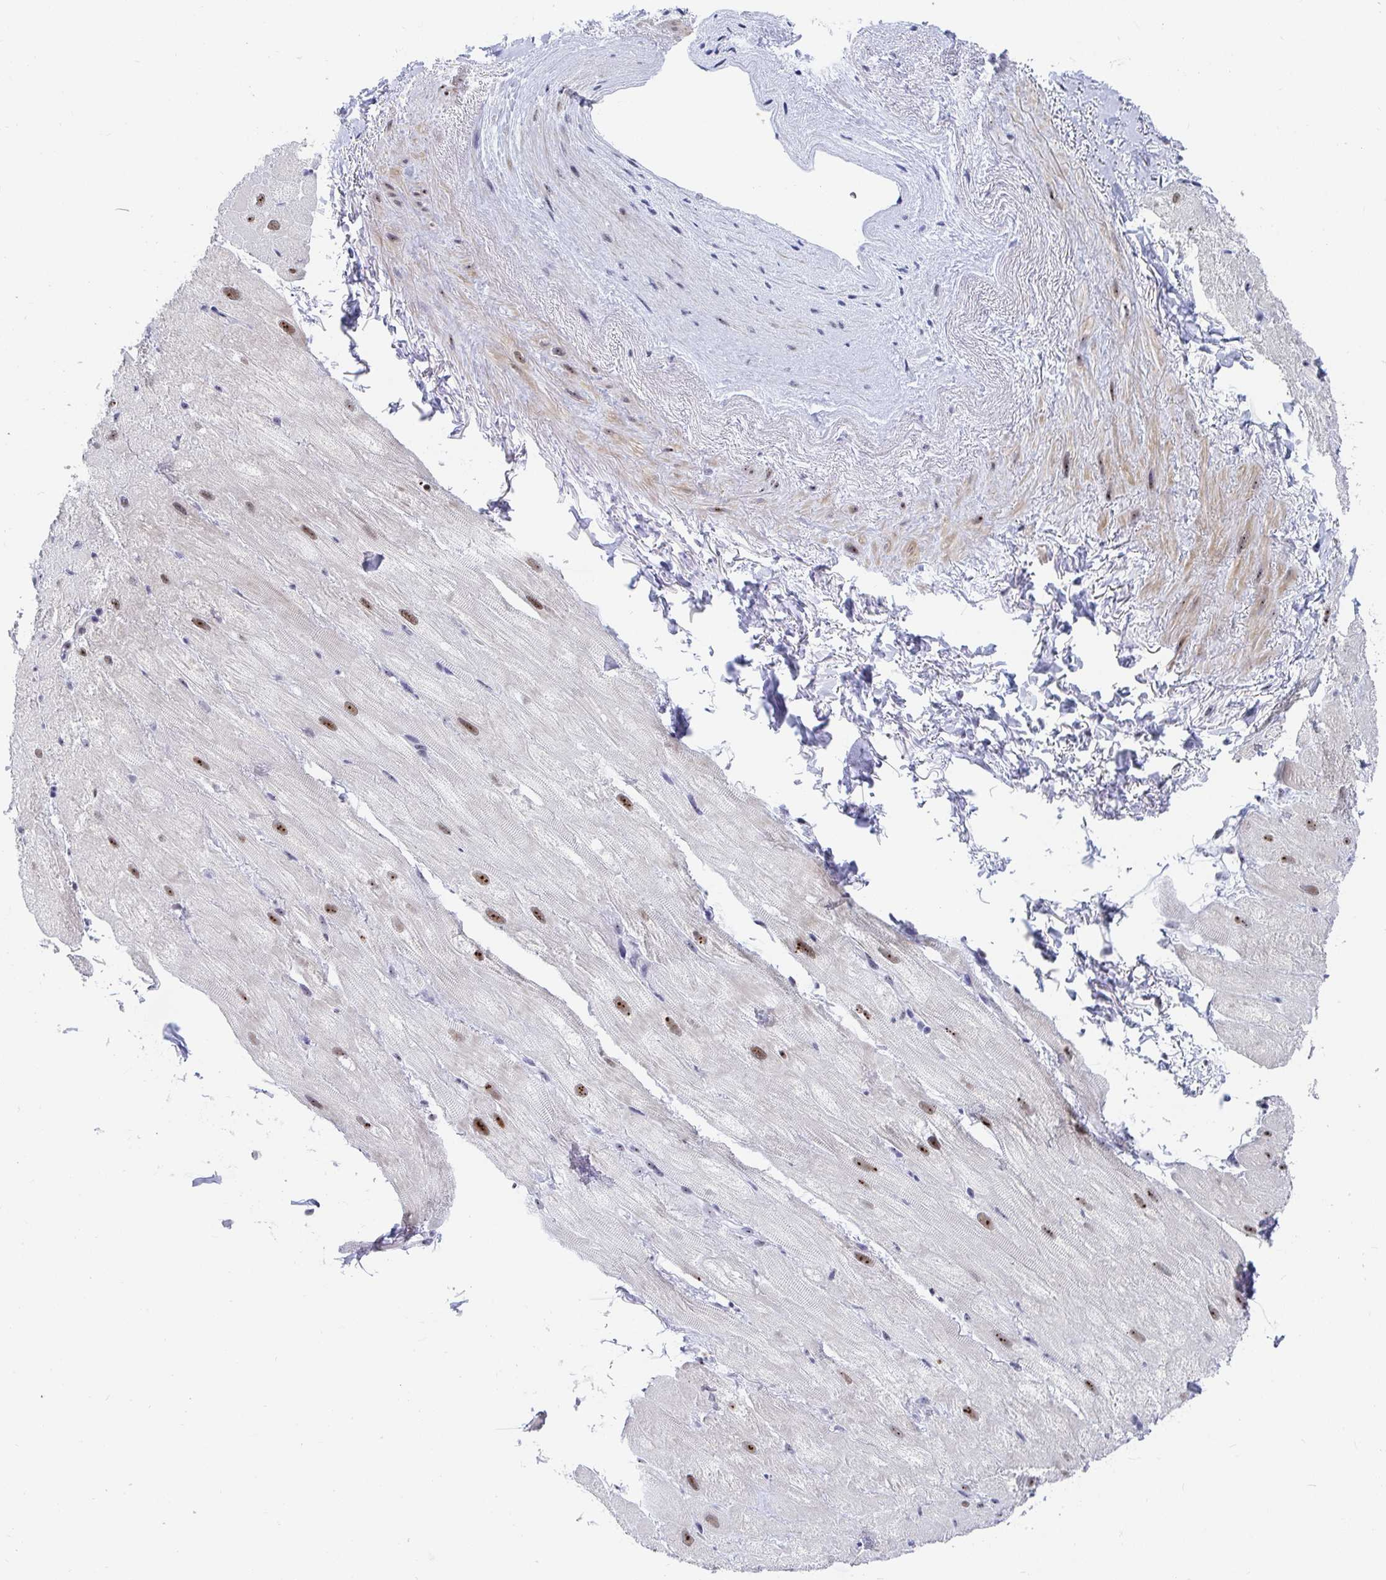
{"staining": {"intensity": "moderate", "quantity": "25%-75%", "location": "nuclear"}, "tissue": "heart muscle", "cell_type": "Cardiomyocytes", "image_type": "normal", "snomed": [{"axis": "morphology", "description": "Normal tissue, NOS"}, {"axis": "topography", "description": "Heart"}], "caption": "Brown immunohistochemical staining in unremarkable human heart muscle displays moderate nuclear staining in approximately 25%-75% of cardiomyocytes.", "gene": "SIRT7", "patient": {"sex": "male", "age": 62}}